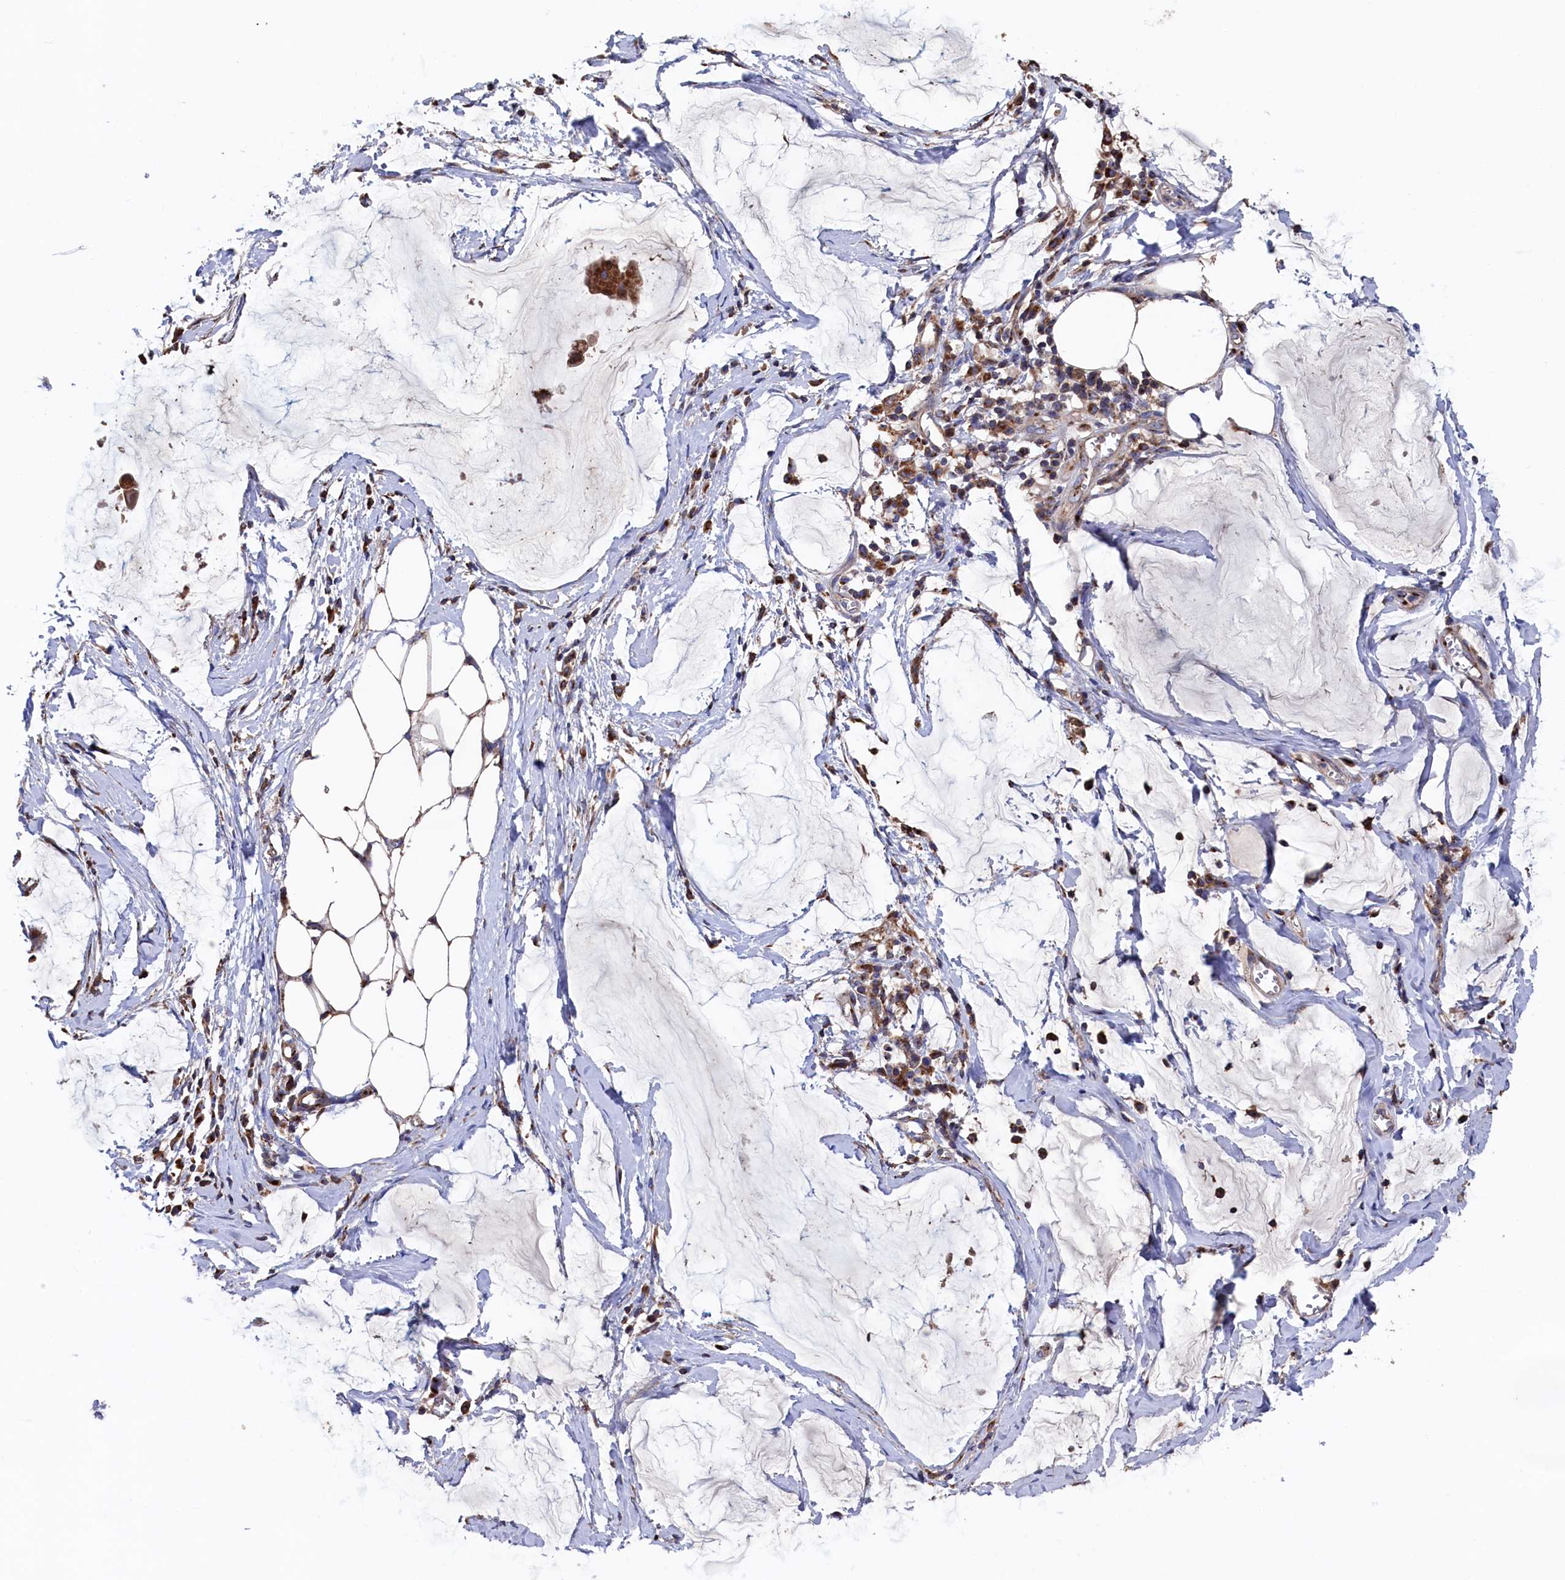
{"staining": {"intensity": "moderate", "quantity": ">75%", "location": "cytoplasmic/membranous"}, "tissue": "ovarian cancer", "cell_type": "Tumor cells", "image_type": "cancer", "snomed": [{"axis": "morphology", "description": "Cystadenocarcinoma, mucinous, NOS"}, {"axis": "topography", "description": "Ovary"}], "caption": "A high-resolution micrograph shows immunohistochemistry (IHC) staining of ovarian mucinous cystadenocarcinoma, which exhibits moderate cytoplasmic/membranous expression in about >75% of tumor cells.", "gene": "PRRC1", "patient": {"sex": "female", "age": 73}}